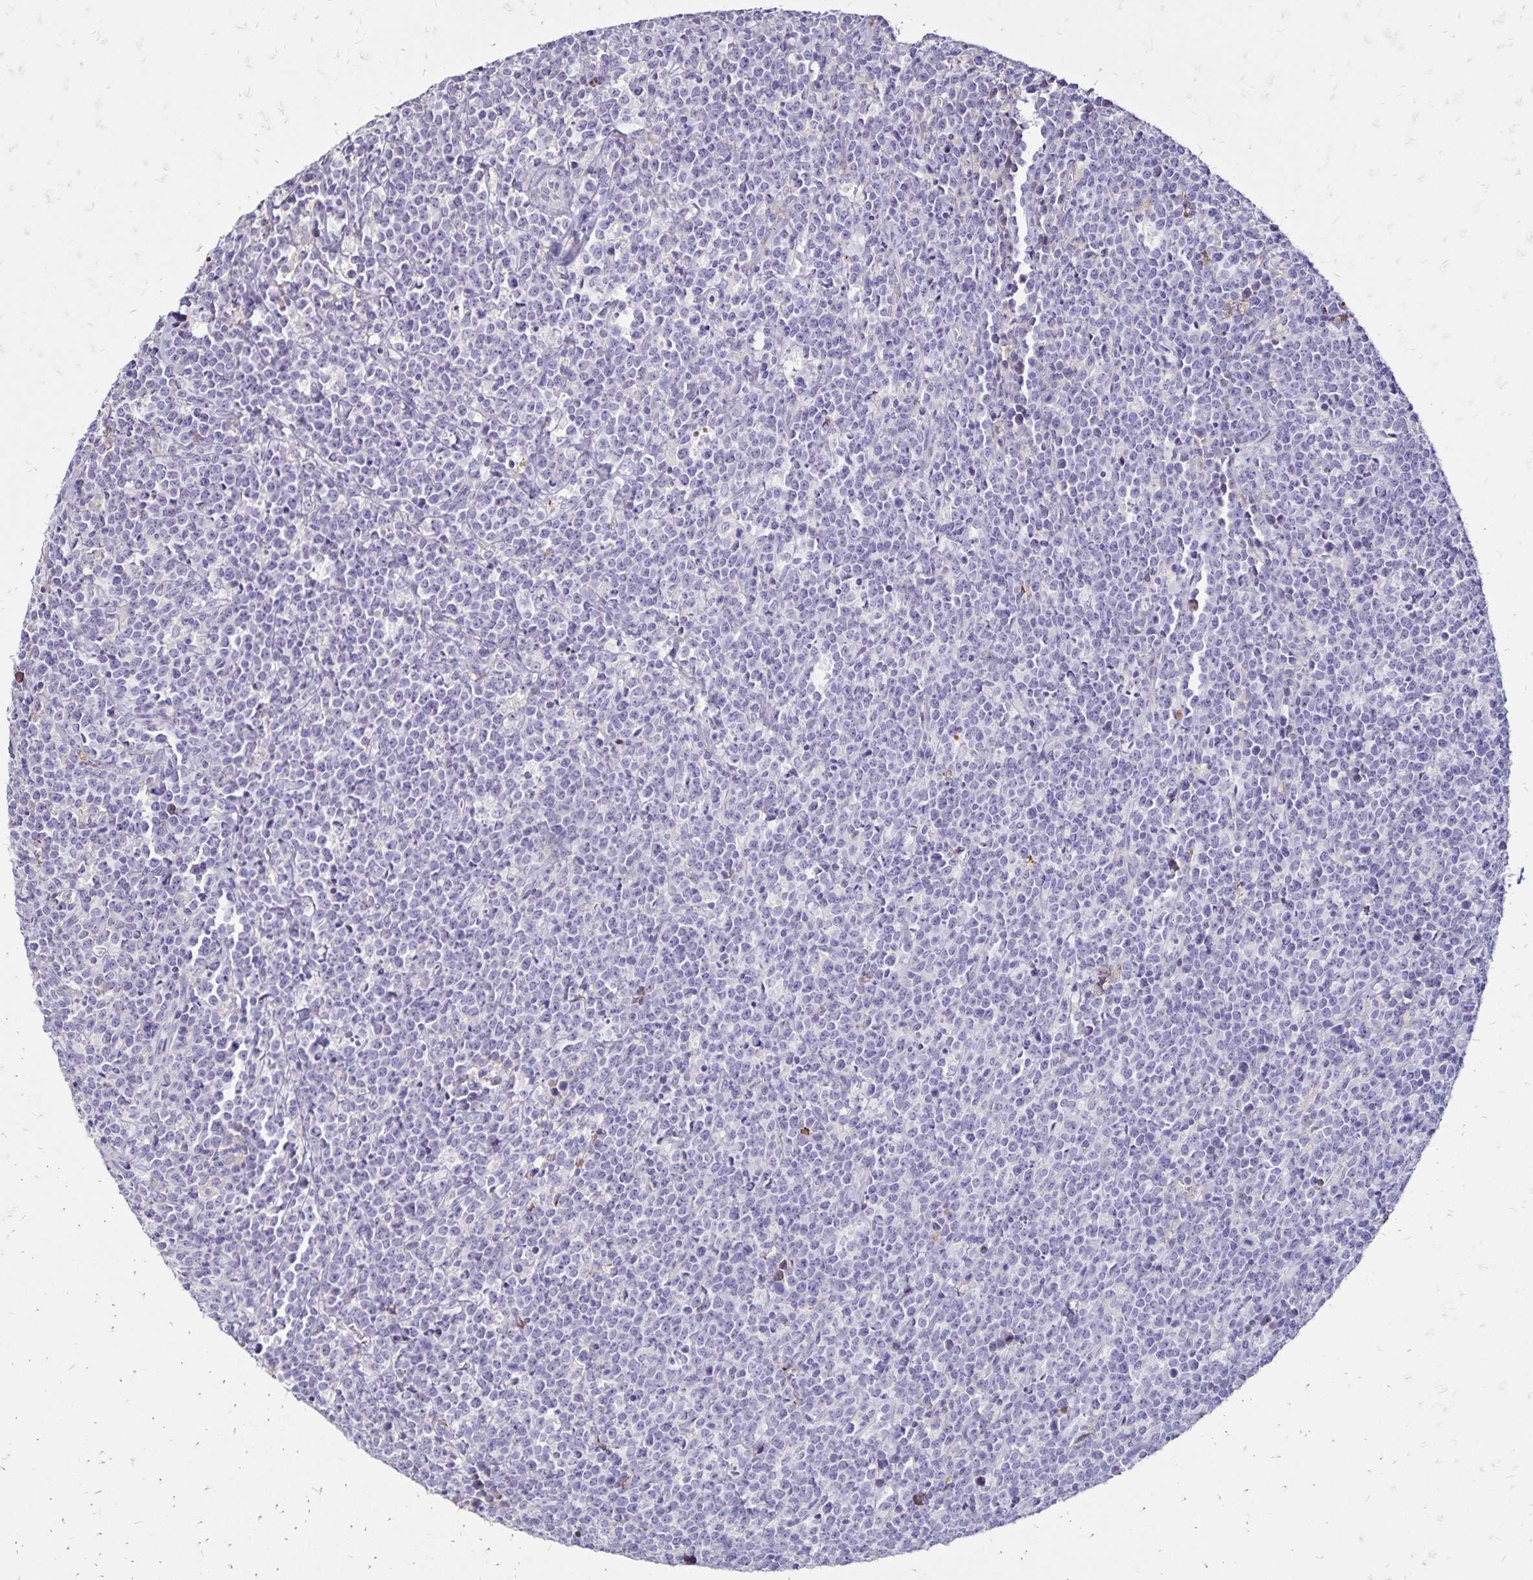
{"staining": {"intensity": "negative", "quantity": "none", "location": "none"}, "tissue": "lymphoma", "cell_type": "Tumor cells", "image_type": "cancer", "snomed": [{"axis": "morphology", "description": "Malignant lymphoma, non-Hodgkin's type, High grade"}, {"axis": "topography", "description": "Small intestine"}], "caption": "The immunohistochemistry image has no significant expression in tumor cells of malignant lymphoma, non-Hodgkin's type (high-grade) tissue.", "gene": "KISS1", "patient": {"sex": "female", "age": 56}}